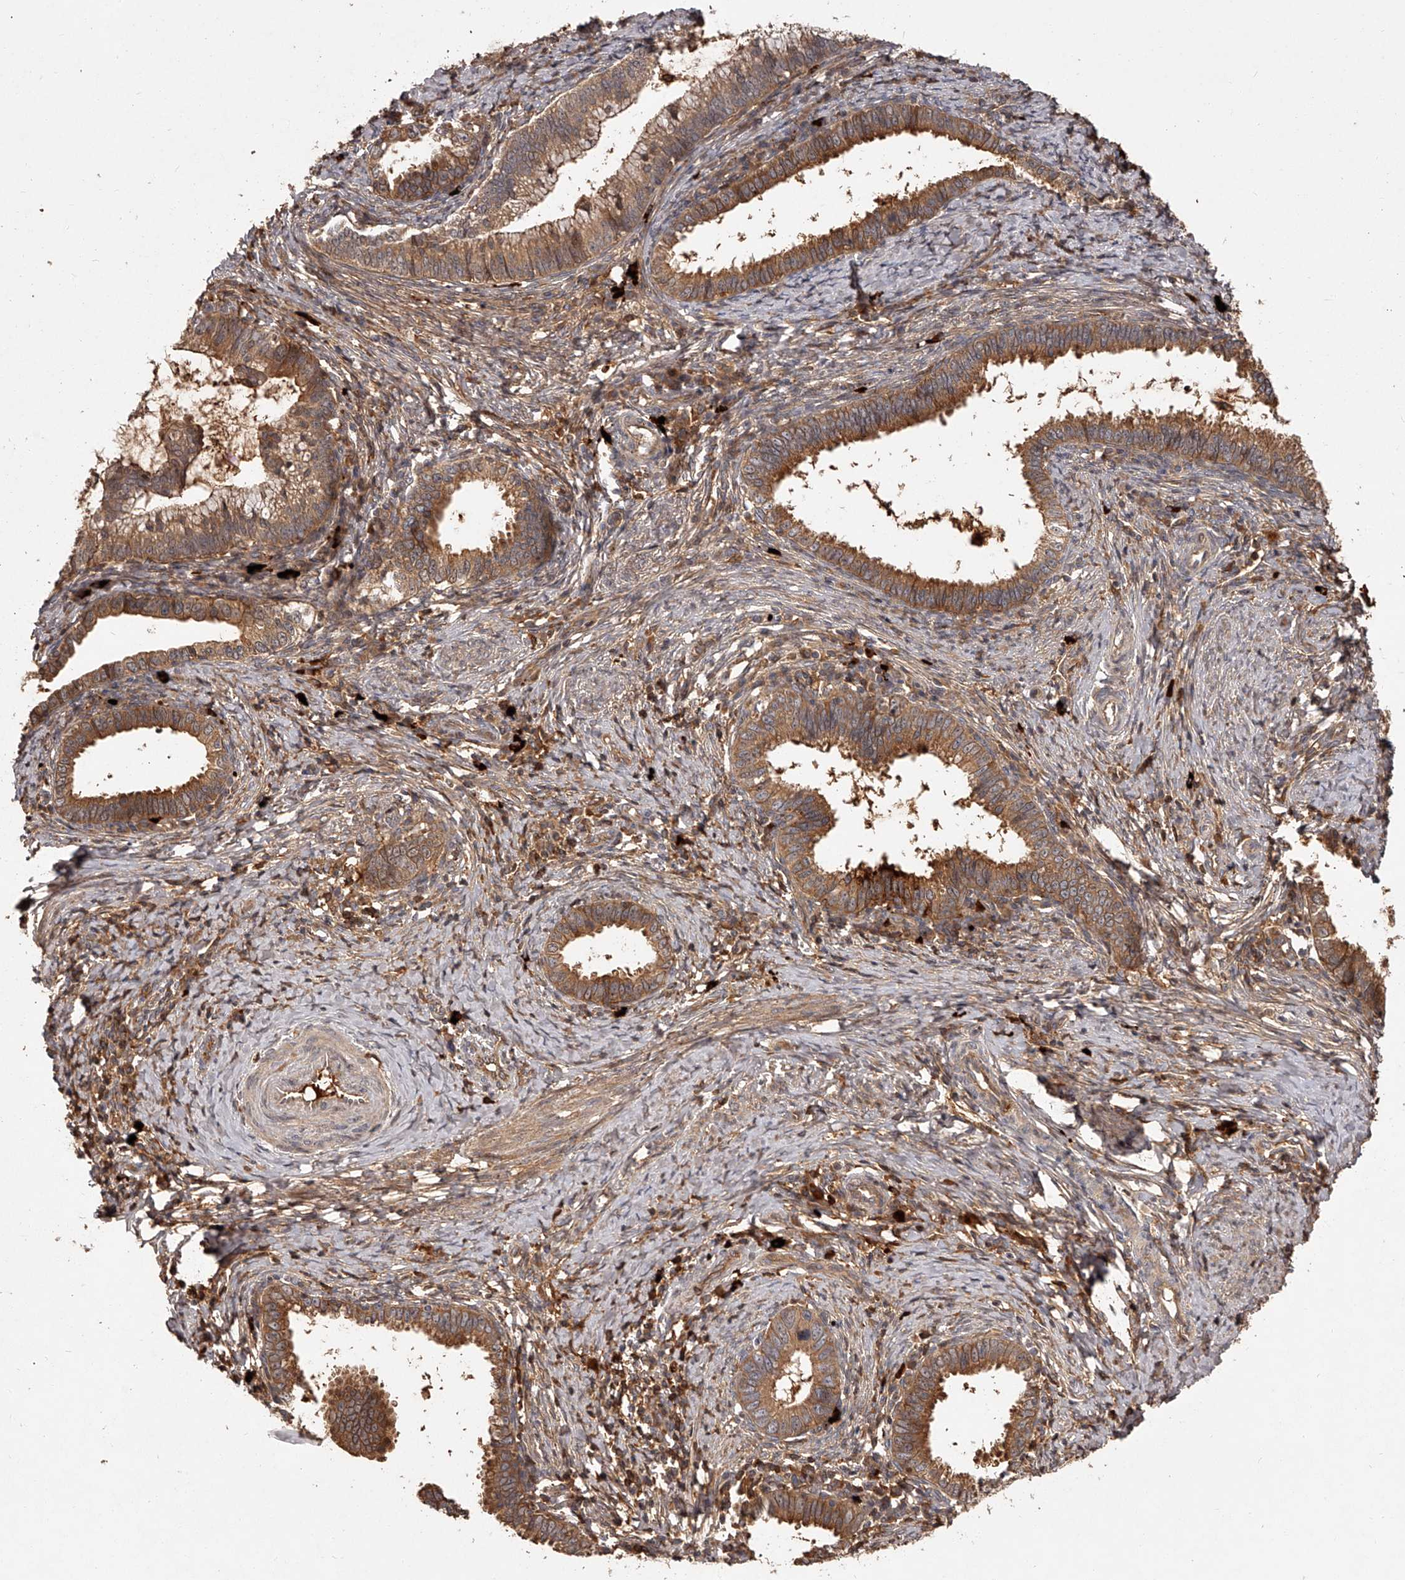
{"staining": {"intensity": "moderate", "quantity": ">75%", "location": "cytoplasmic/membranous"}, "tissue": "cervical cancer", "cell_type": "Tumor cells", "image_type": "cancer", "snomed": [{"axis": "morphology", "description": "Adenocarcinoma, NOS"}, {"axis": "topography", "description": "Cervix"}], "caption": "Cervical cancer stained for a protein (brown) exhibits moderate cytoplasmic/membranous positive positivity in about >75% of tumor cells.", "gene": "CRYZL1", "patient": {"sex": "female", "age": 36}}